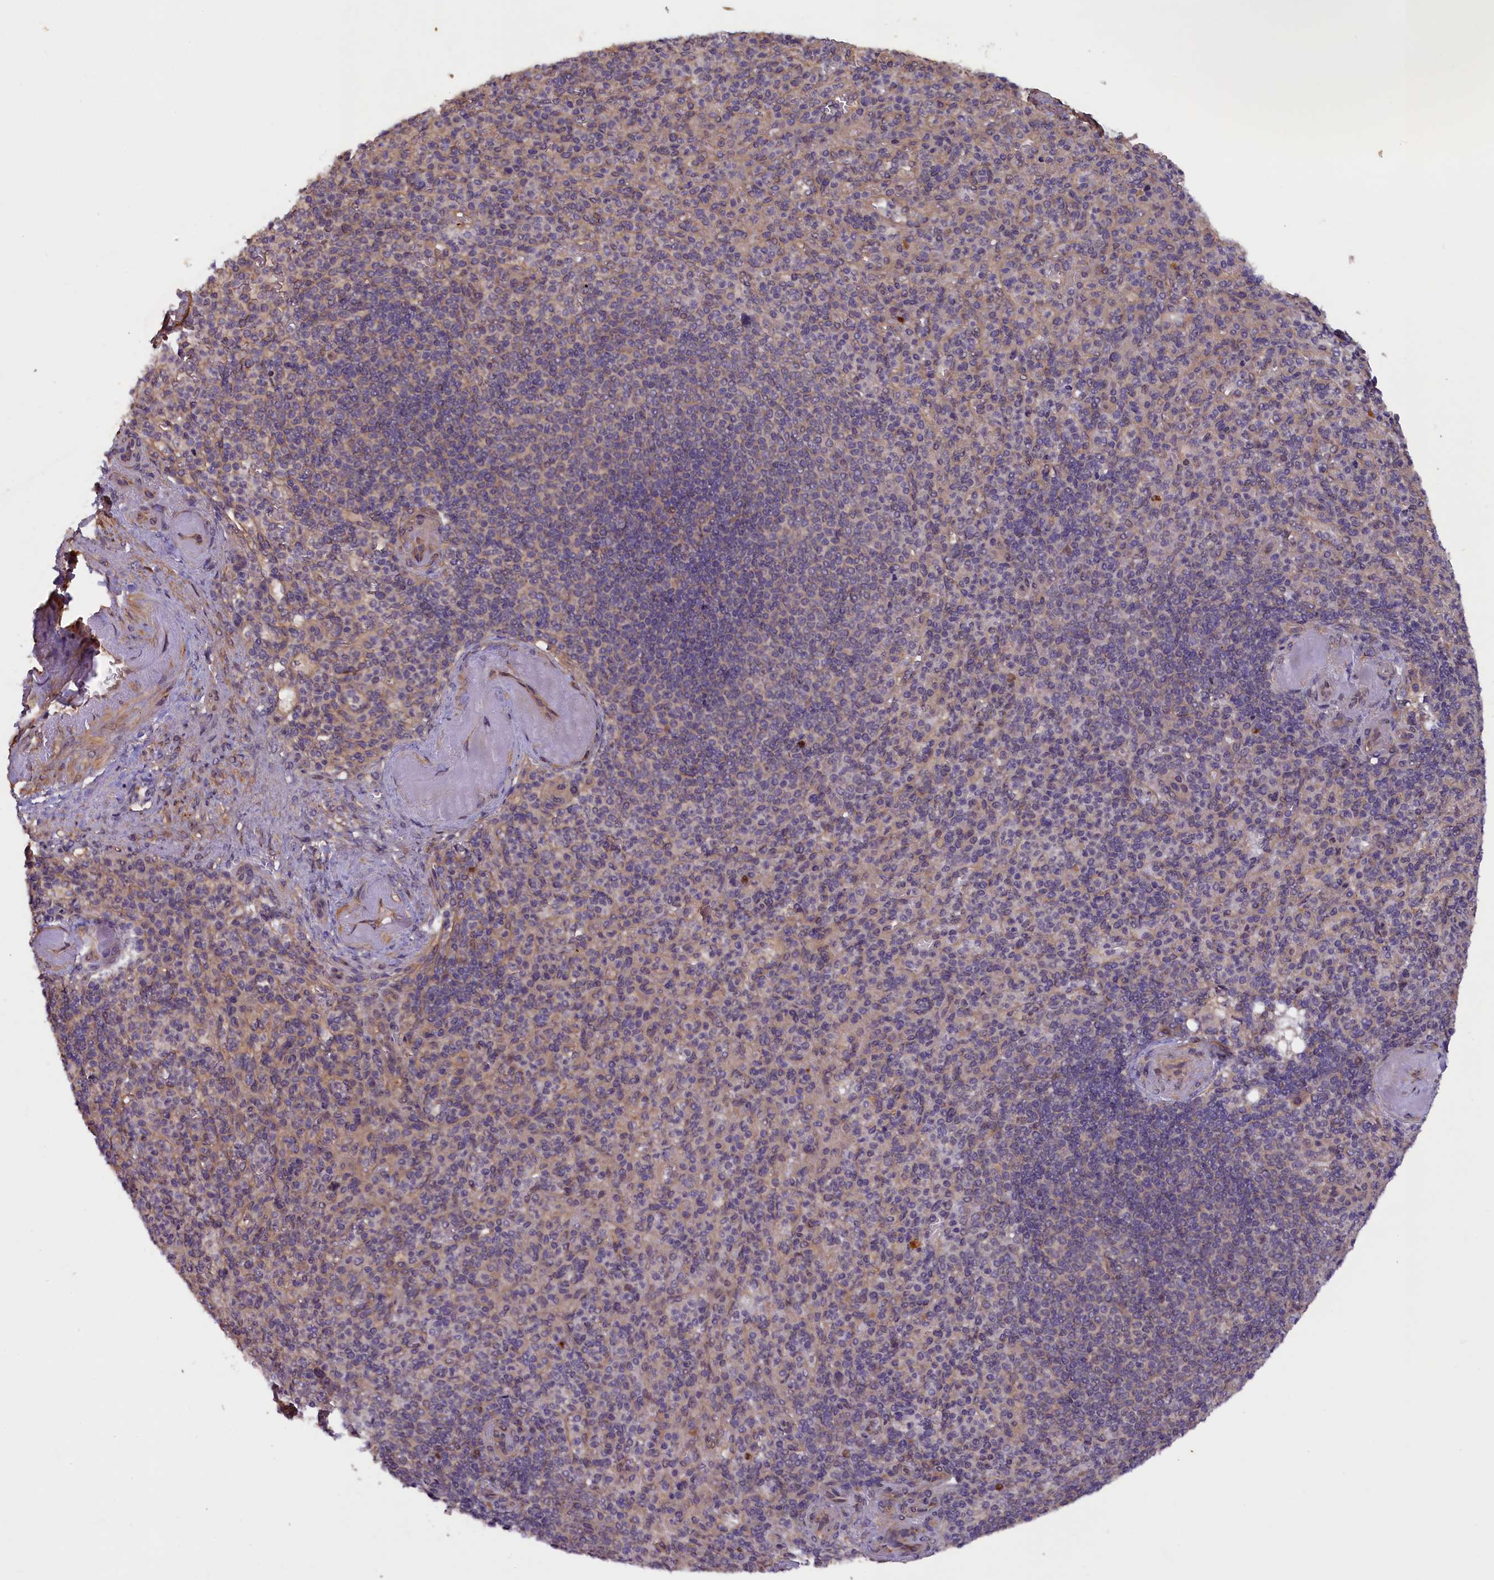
{"staining": {"intensity": "moderate", "quantity": "<25%", "location": "cytoplasmic/membranous"}, "tissue": "spleen", "cell_type": "Cells in red pulp", "image_type": "normal", "snomed": [{"axis": "morphology", "description": "Normal tissue, NOS"}, {"axis": "topography", "description": "Spleen"}], "caption": "Protein positivity by immunohistochemistry (IHC) exhibits moderate cytoplasmic/membranous positivity in approximately <25% of cells in red pulp in benign spleen. (IHC, brightfield microscopy, high magnification).", "gene": "CCDC9B", "patient": {"sex": "female", "age": 74}}